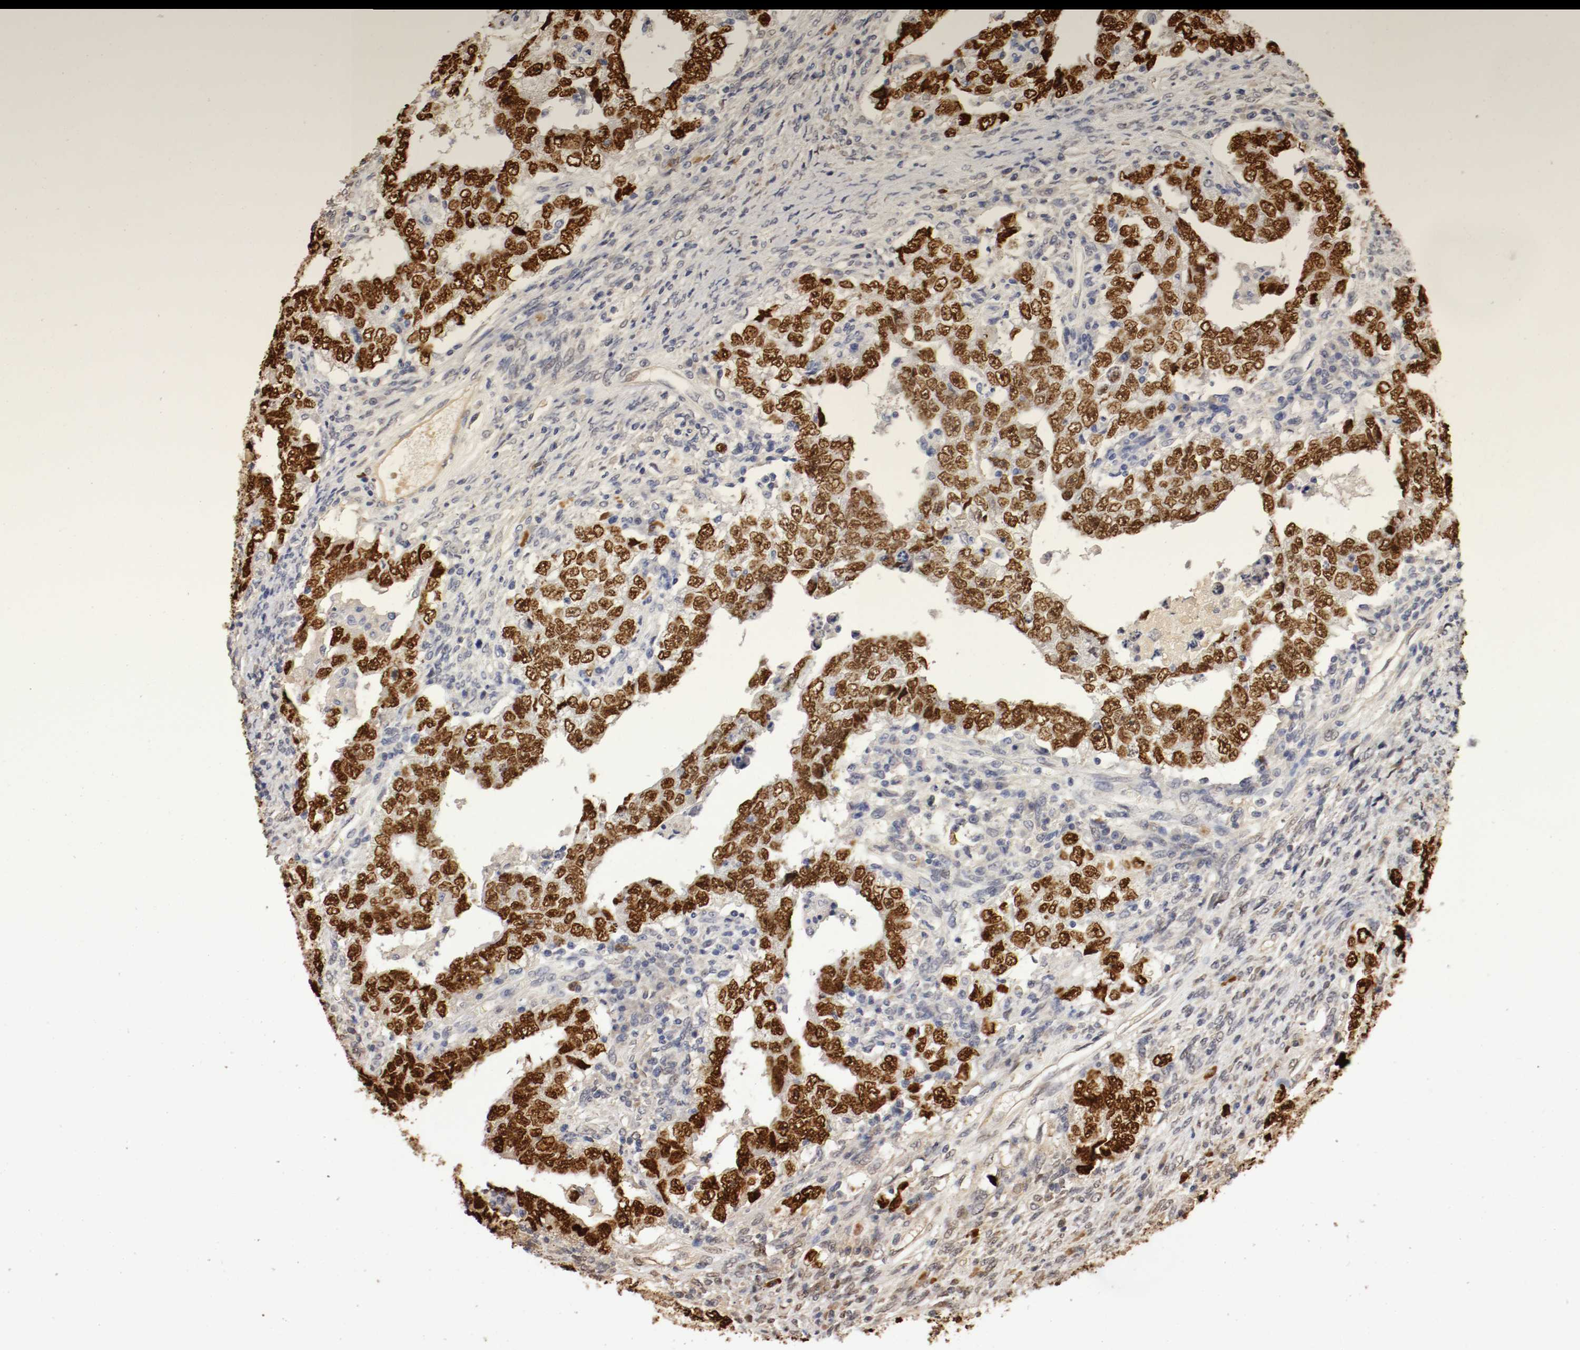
{"staining": {"intensity": "moderate", "quantity": "25%-75%", "location": "nuclear"}, "tissue": "testis cancer", "cell_type": "Tumor cells", "image_type": "cancer", "snomed": [{"axis": "morphology", "description": "Carcinoma, Embryonal, NOS"}, {"axis": "topography", "description": "Testis"}], "caption": "Moderate nuclear positivity for a protein is identified in about 25%-75% of tumor cells of testis cancer using IHC.", "gene": "DNMT3B", "patient": {"sex": "male", "age": 26}}